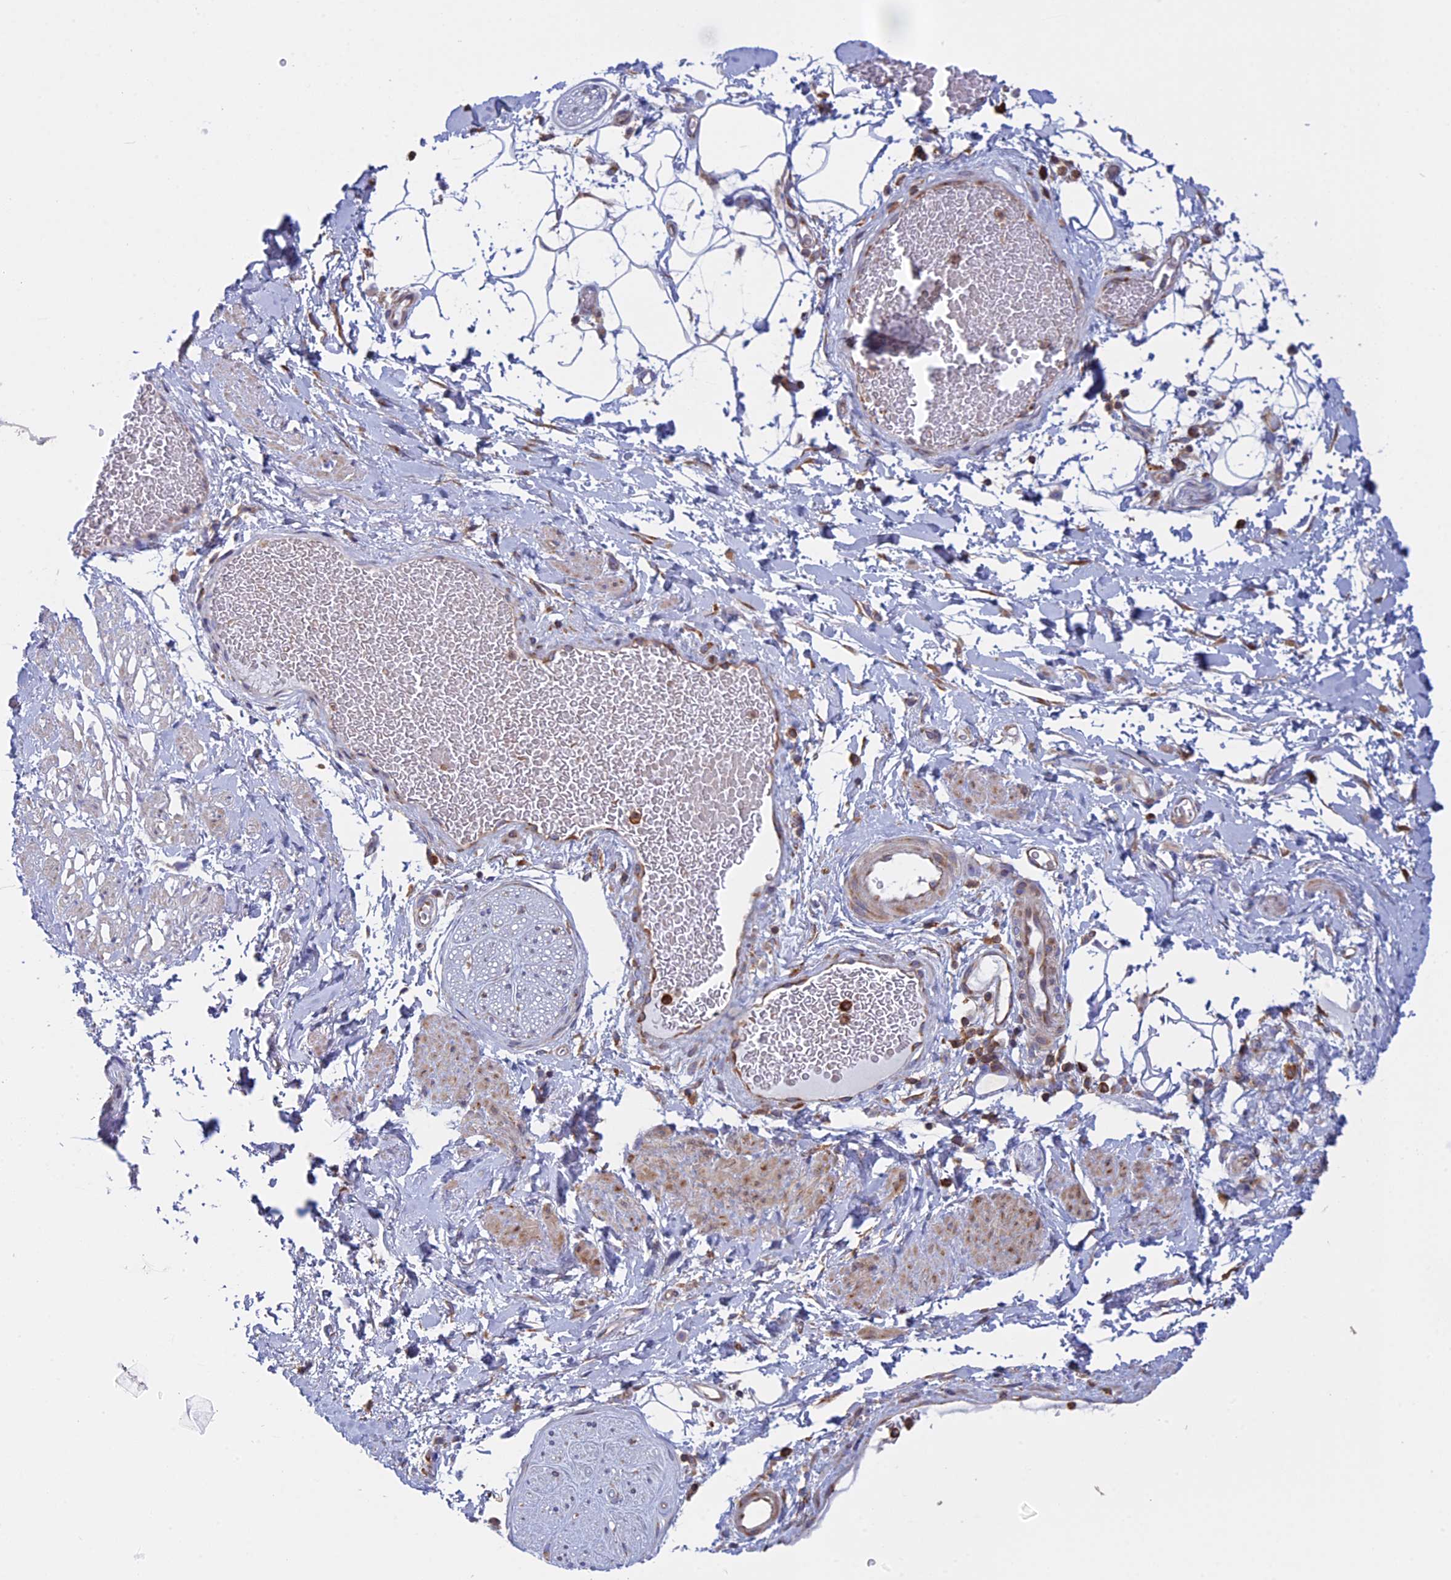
{"staining": {"intensity": "negative", "quantity": "none", "location": "none"}, "tissue": "adipose tissue", "cell_type": "Adipocytes", "image_type": "normal", "snomed": [{"axis": "morphology", "description": "Normal tissue, NOS"}, {"axis": "morphology", "description": "Adenocarcinoma, NOS"}, {"axis": "topography", "description": "Rectum"}, {"axis": "topography", "description": "Vagina"}, {"axis": "topography", "description": "Peripheral nerve tissue"}], "caption": "A high-resolution histopathology image shows IHC staining of unremarkable adipose tissue, which shows no significant staining in adipocytes. Brightfield microscopy of immunohistochemistry (IHC) stained with DAB (3,3'-diaminobenzidine) (brown) and hematoxylin (blue), captured at high magnification.", "gene": "GMIP", "patient": {"sex": "female", "age": 71}}